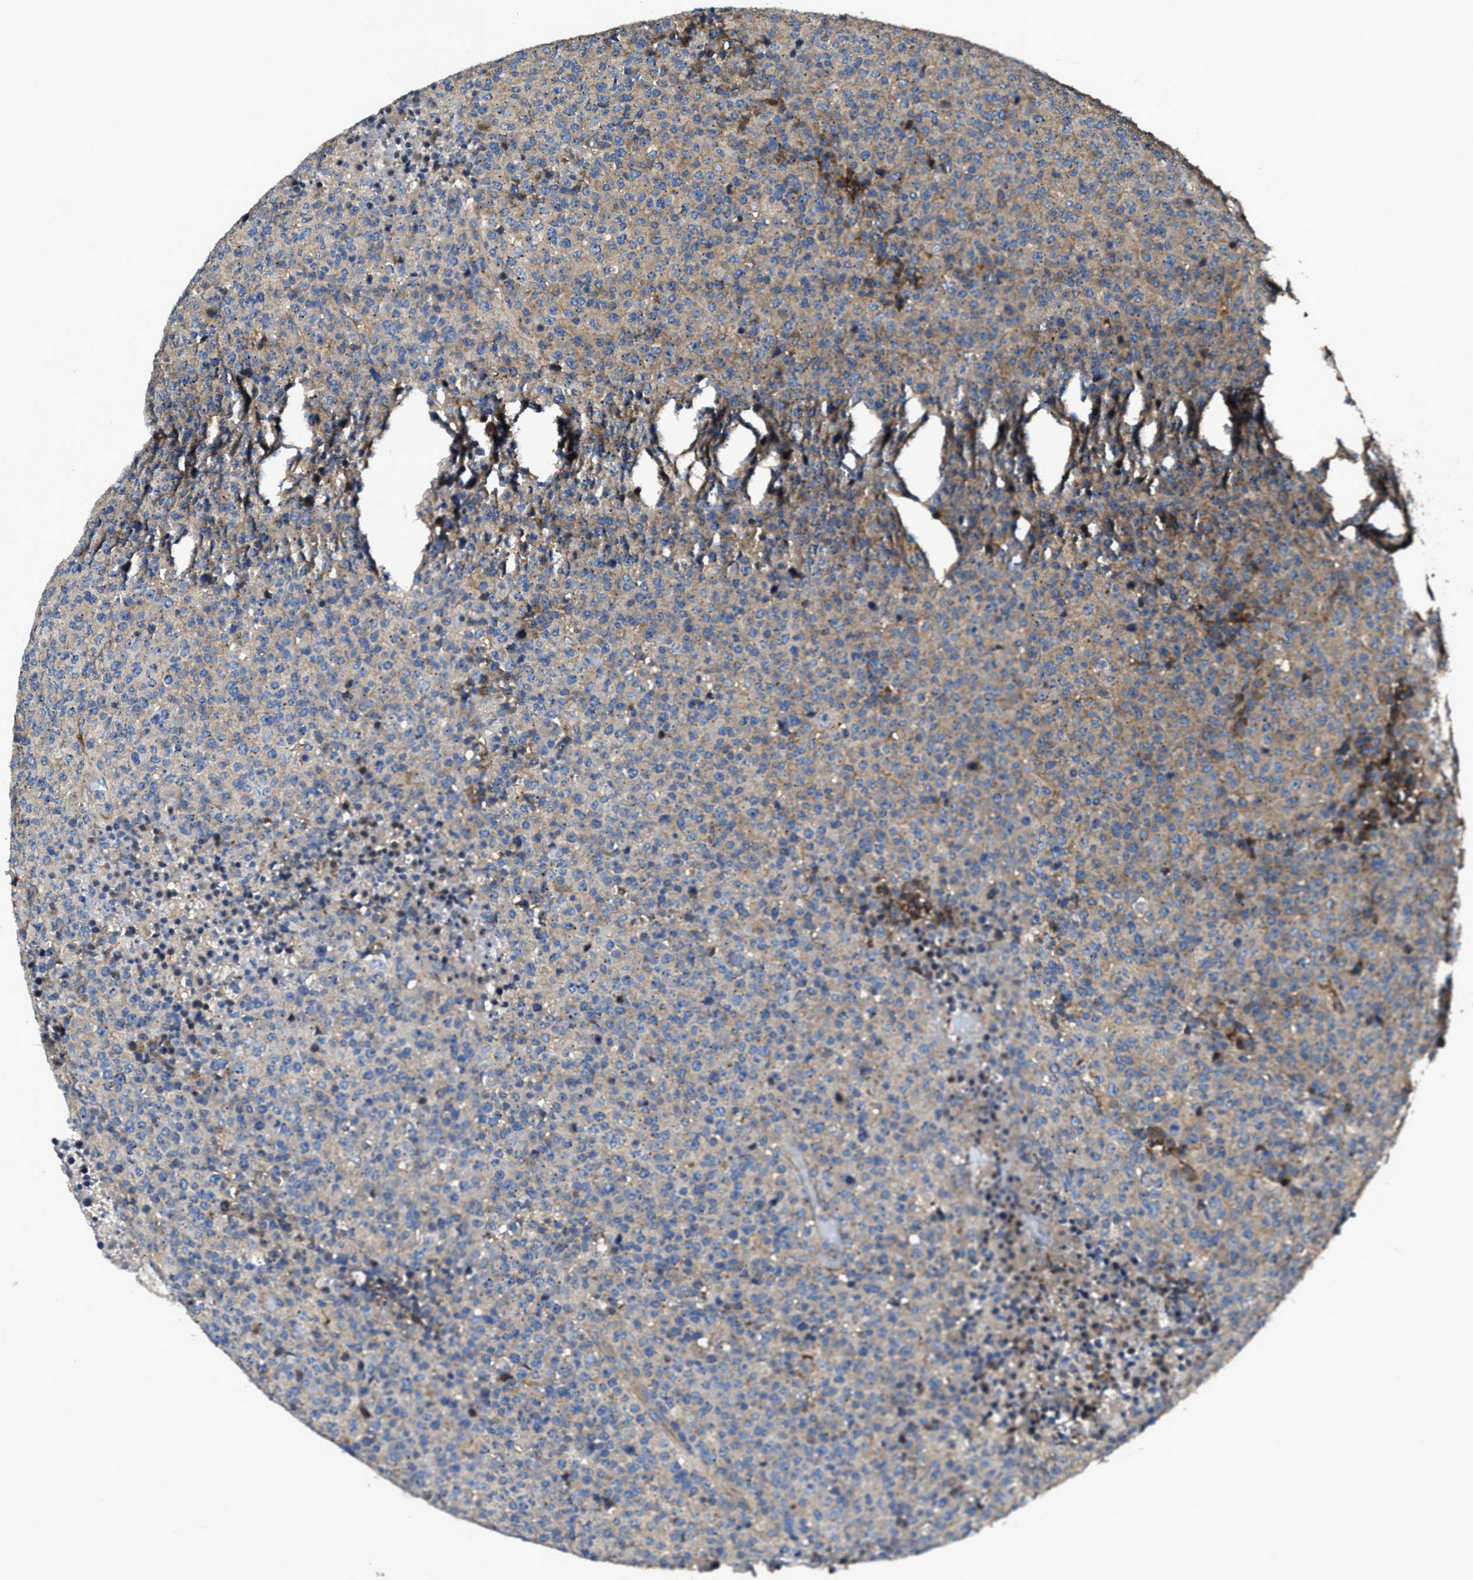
{"staining": {"intensity": "negative", "quantity": "none", "location": "none"}, "tissue": "lymphoma", "cell_type": "Tumor cells", "image_type": "cancer", "snomed": [{"axis": "morphology", "description": "Malignant lymphoma, non-Hodgkin's type, High grade"}, {"axis": "topography", "description": "Lymph node"}], "caption": "The immunohistochemistry (IHC) micrograph has no significant positivity in tumor cells of lymphoma tissue.", "gene": "PTAR1", "patient": {"sex": "male", "age": 13}}